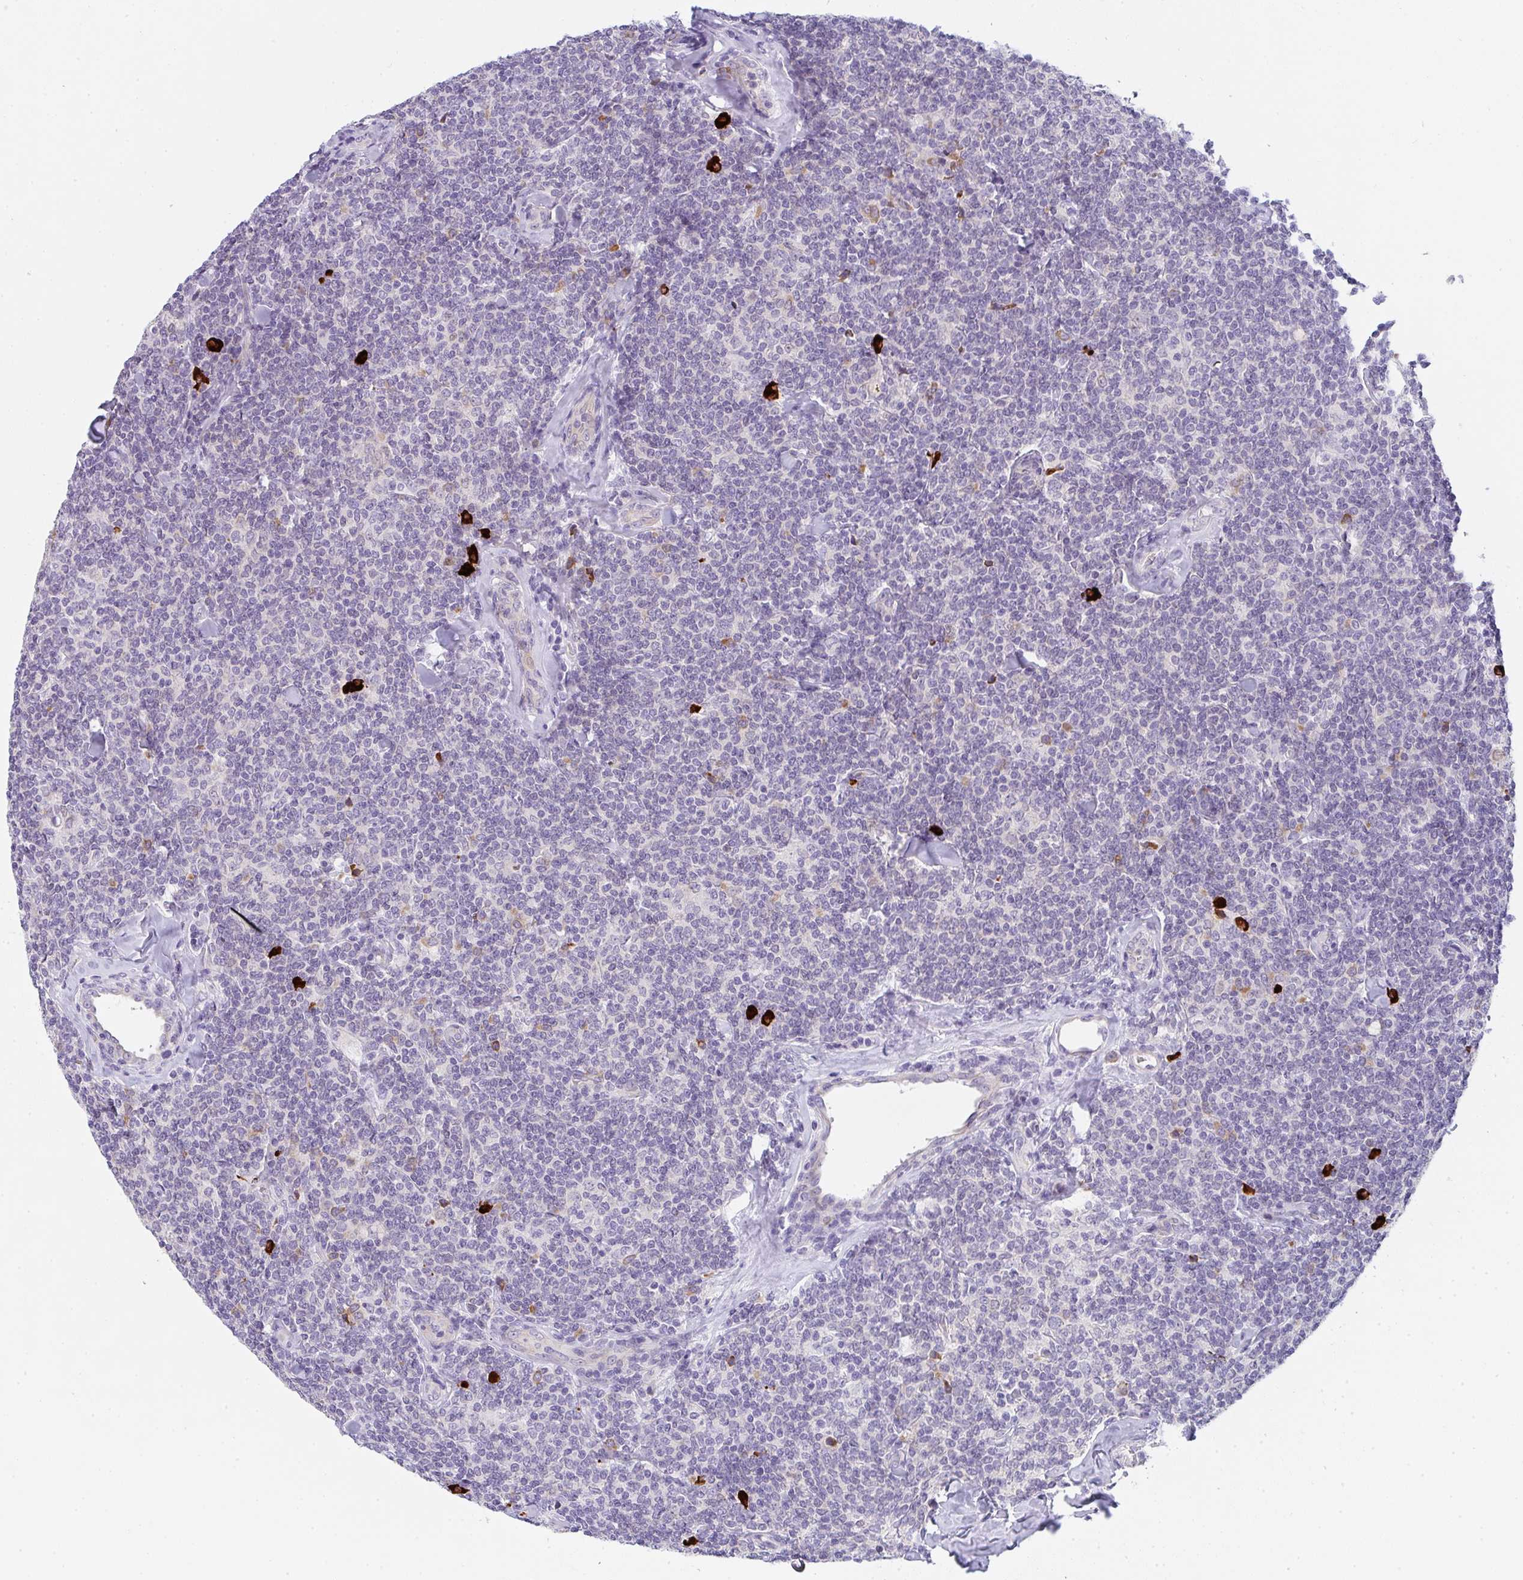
{"staining": {"intensity": "negative", "quantity": "none", "location": "none"}, "tissue": "lymphoma", "cell_type": "Tumor cells", "image_type": "cancer", "snomed": [{"axis": "morphology", "description": "Malignant lymphoma, non-Hodgkin's type, Low grade"}, {"axis": "topography", "description": "Lymph node"}], "caption": "Immunohistochemistry micrograph of lymphoma stained for a protein (brown), which displays no expression in tumor cells.", "gene": "CACNA1S", "patient": {"sex": "female", "age": 56}}